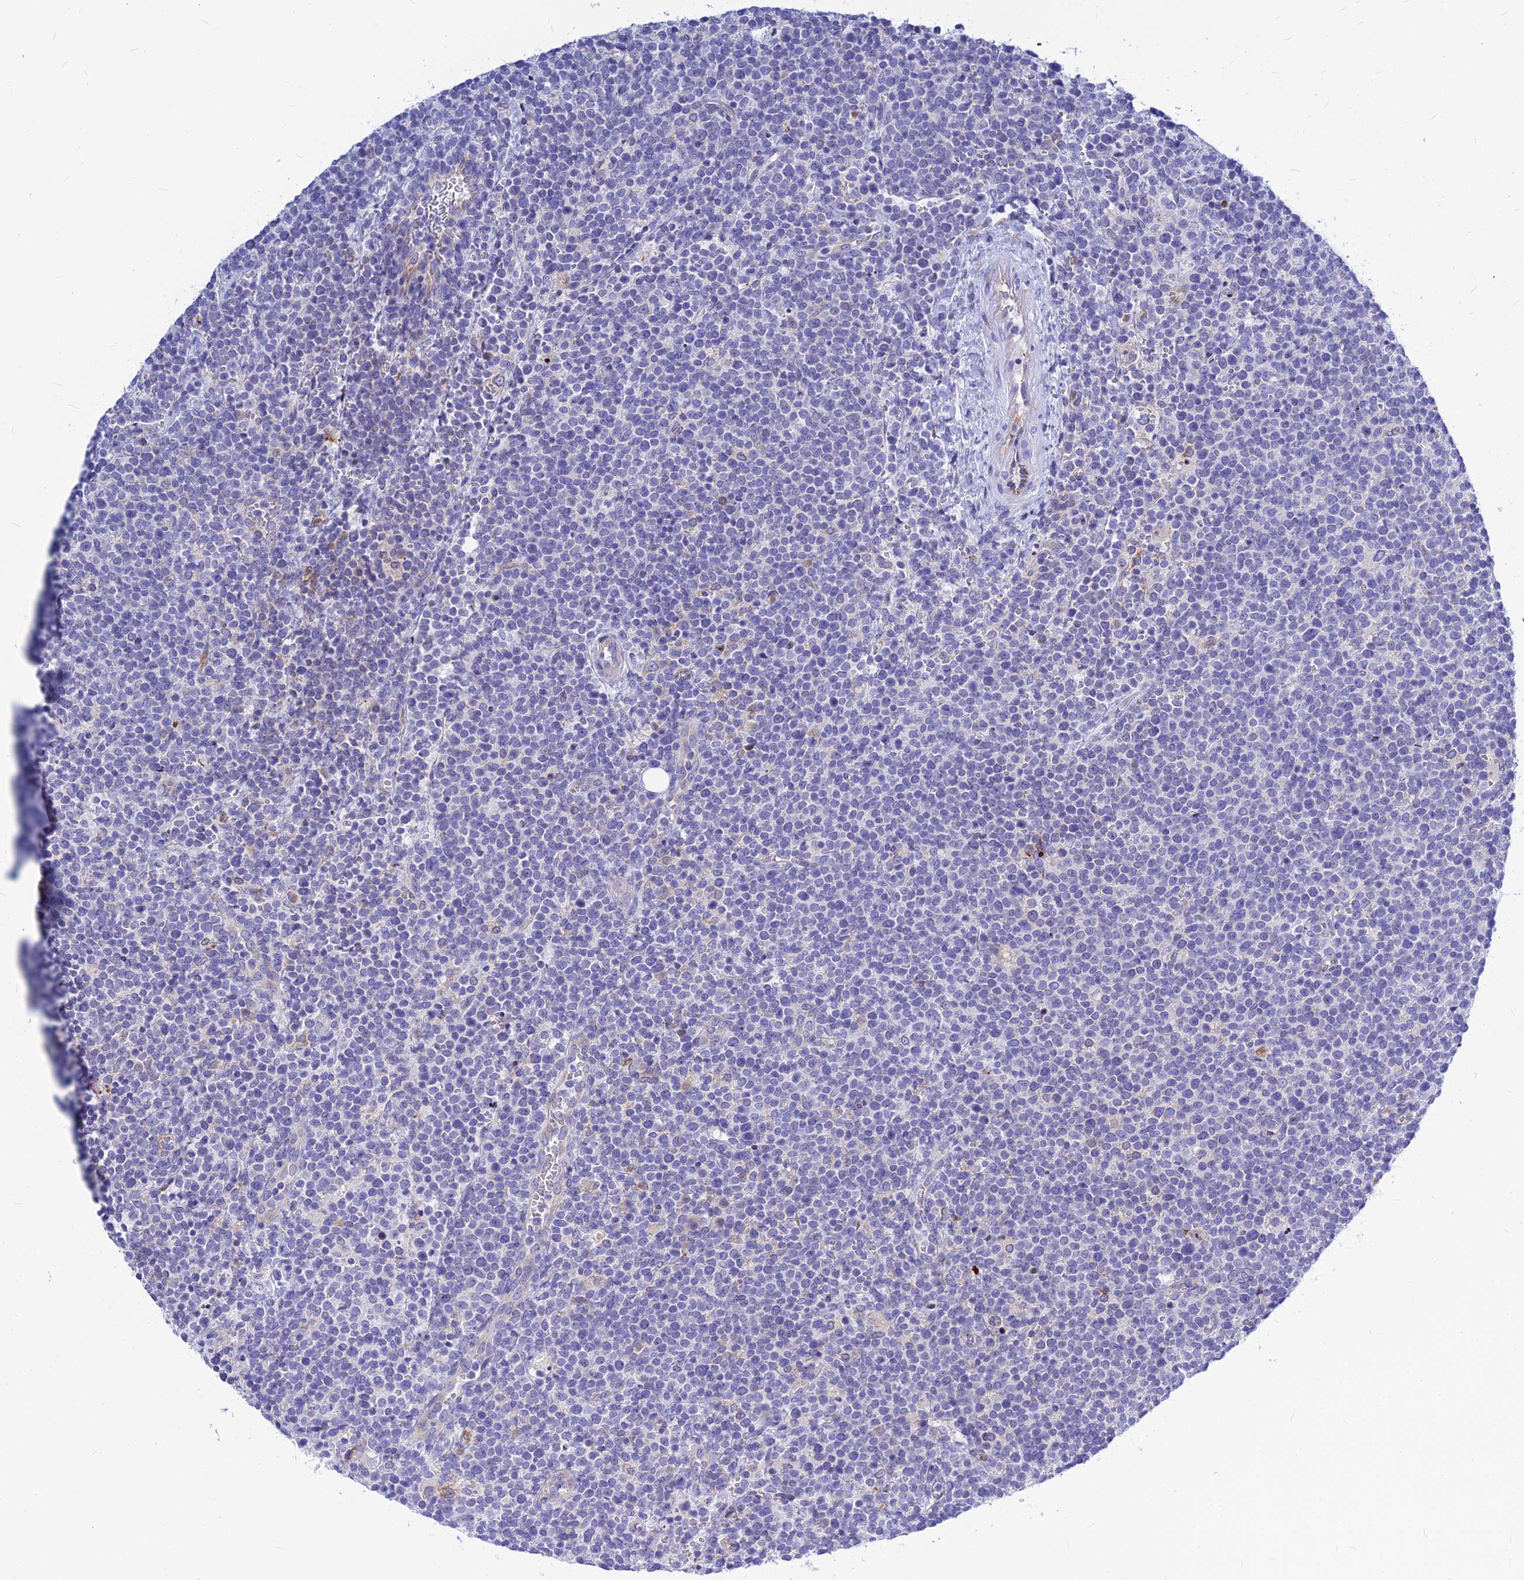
{"staining": {"intensity": "negative", "quantity": "none", "location": "none"}, "tissue": "lymphoma", "cell_type": "Tumor cells", "image_type": "cancer", "snomed": [{"axis": "morphology", "description": "Malignant lymphoma, non-Hodgkin's type, High grade"}, {"axis": "topography", "description": "Lymph node"}], "caption": "Tumor cells show no significant protein positivity in high-grade malignant lymphoma, non-Hodgkin's type.", "gene": "CNOT6", "patient": {"sex": "male", "age": 61}}